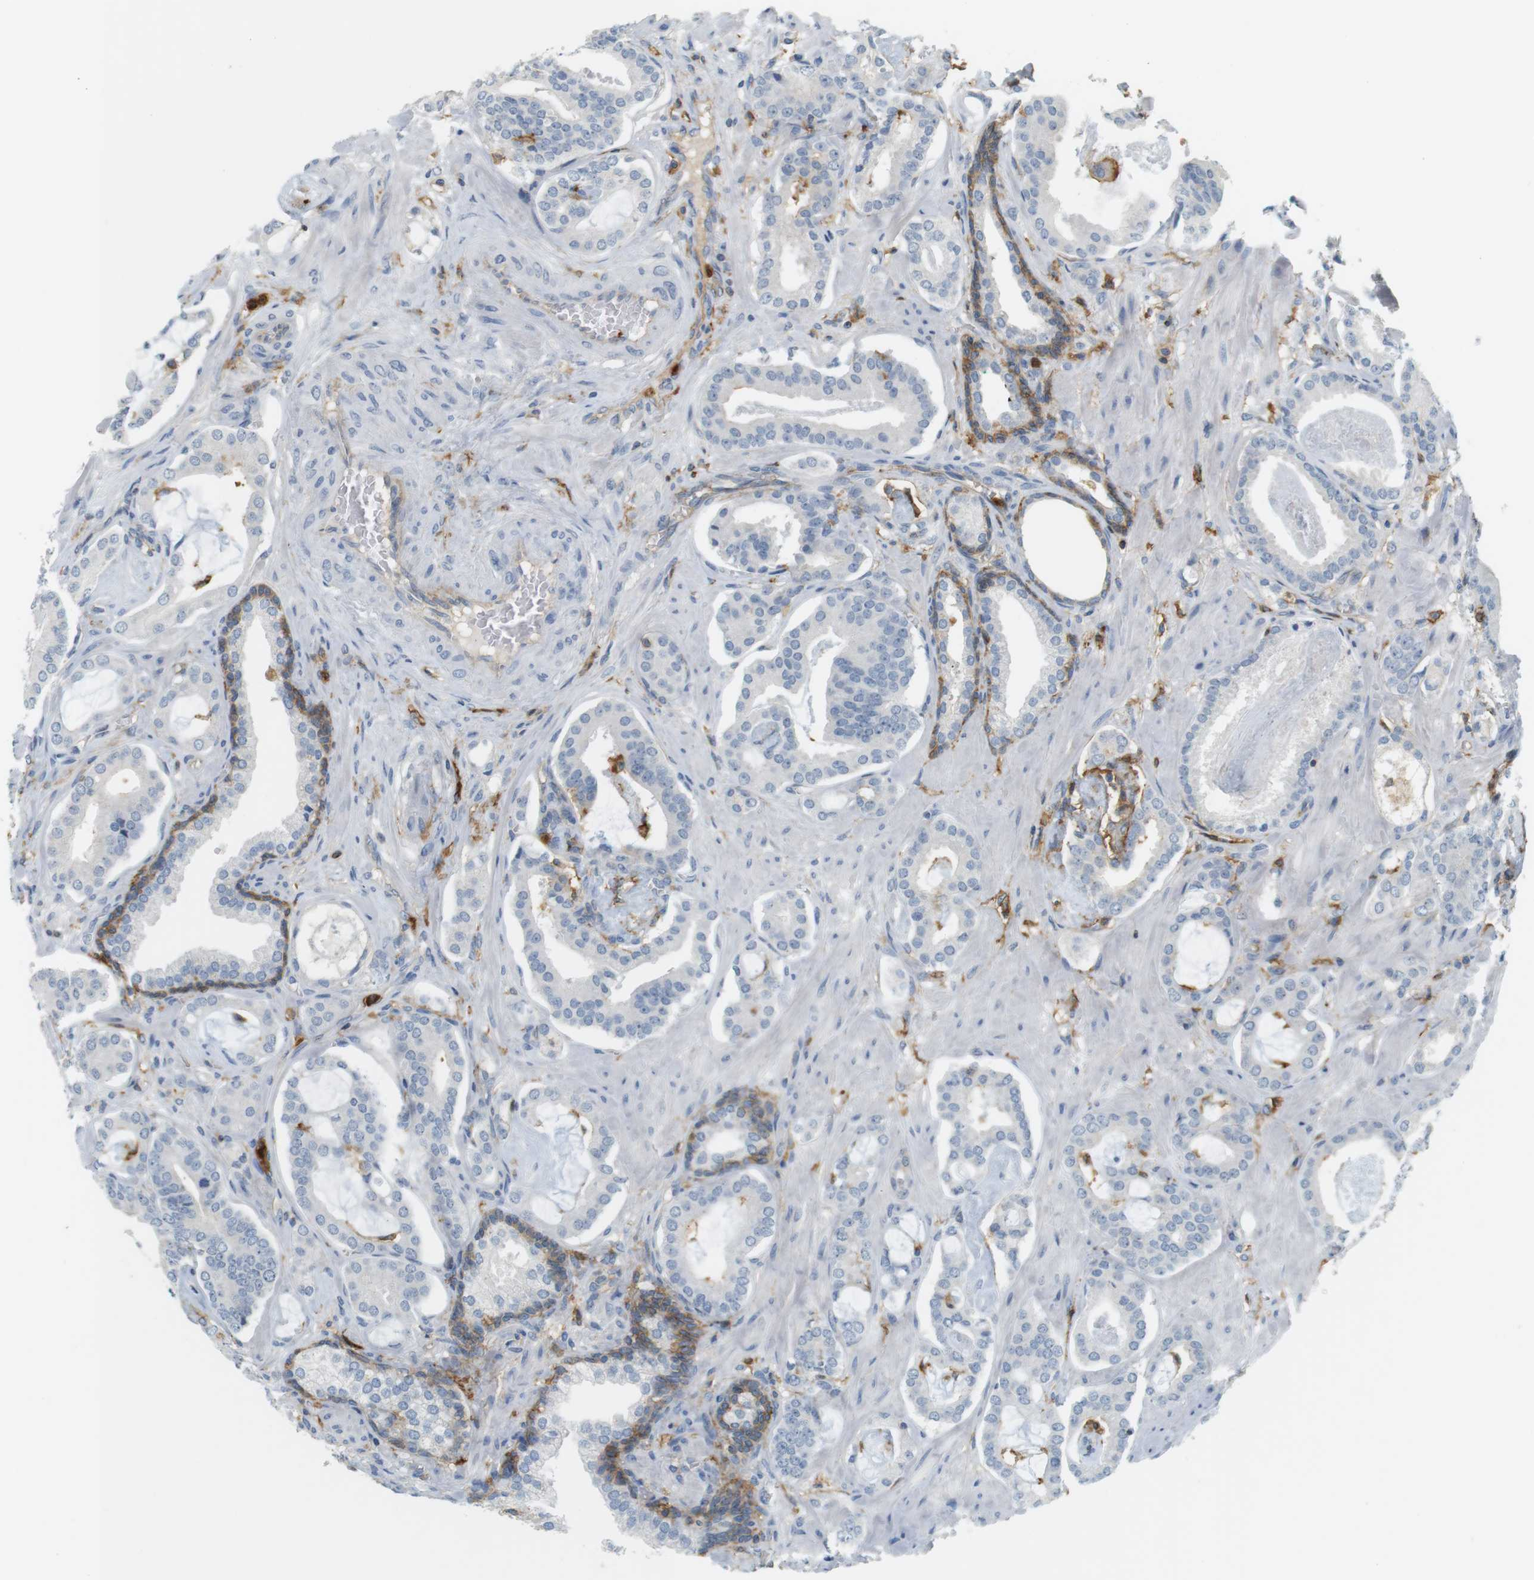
{"staining": {"intensity": "negative", "quantity": "none", "location": "none"}, "tissue": "prostate cancer", "cell_type": "Tumor cells", "image_type": "cancer", "snomed": [{"axis": "morphology", "description": "Adenocarcinoma, Low grade"}, {"axis": "topography", "description": "Prostate"}], "caption": "Prostate cancer (adenocarcinoma (low-grade)) was stained to show a protein in brown. There is no significant staining in tumor cells.", "gene": "SIRPA", "patient": {"sex": "male", "age": 53}}